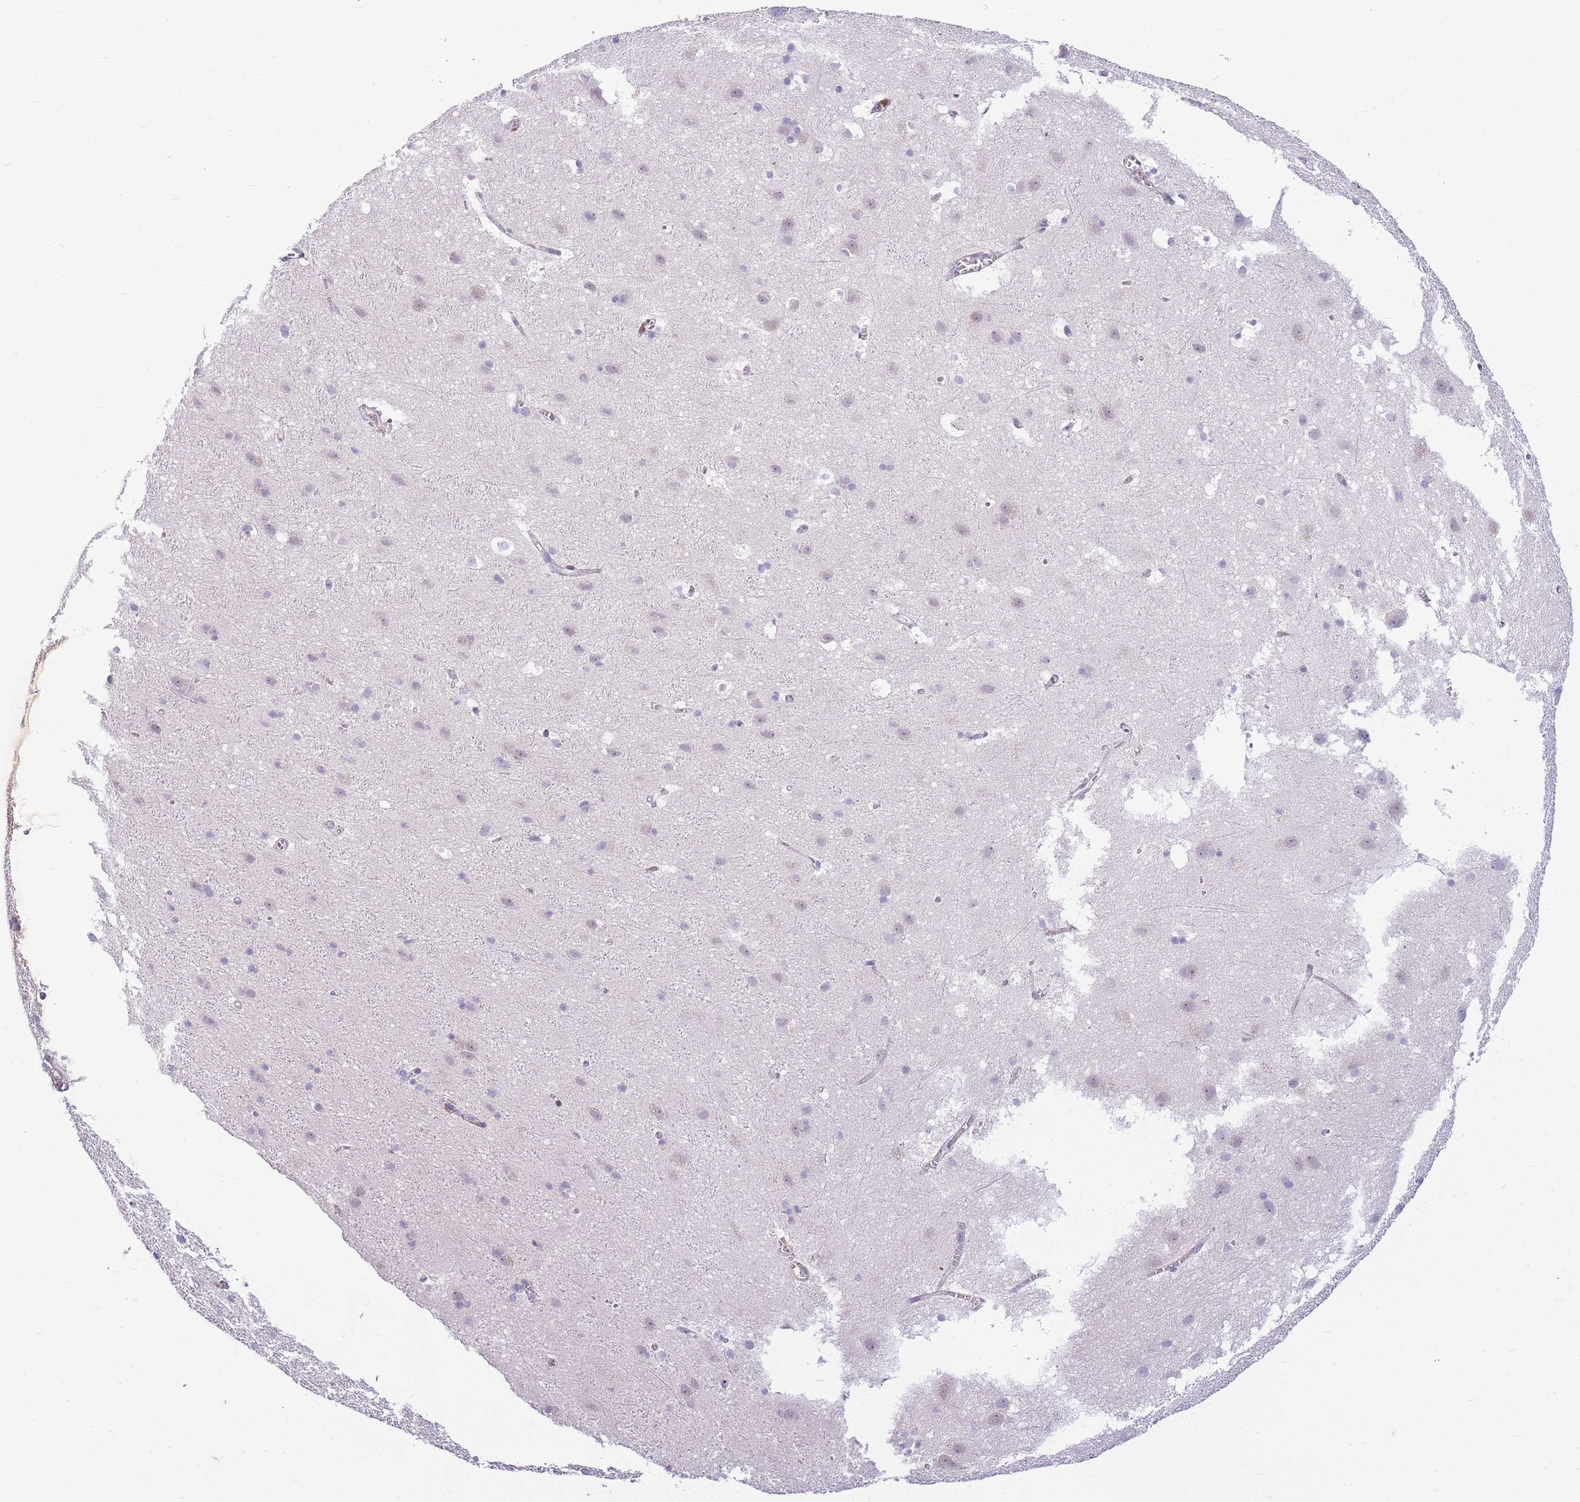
{"staining": {"intensity": "negative", "quantity": "none", "location": "none"}, "tissue": "cerebral cortex", "cell_type": "Endothelial cells", "image_type": "normal", "snomed": [{"axis": "morphology", "description": "Normal tissue, NOS"}, {"axis": "topography", "description": "Cerebral cortex"}], "caption": "Protein analysis of unremarkable cerebral cortex displays no significant expression in endothelial cells.", "gene": "CLBA1", "patient": {"sex": "male", "age": 54}}